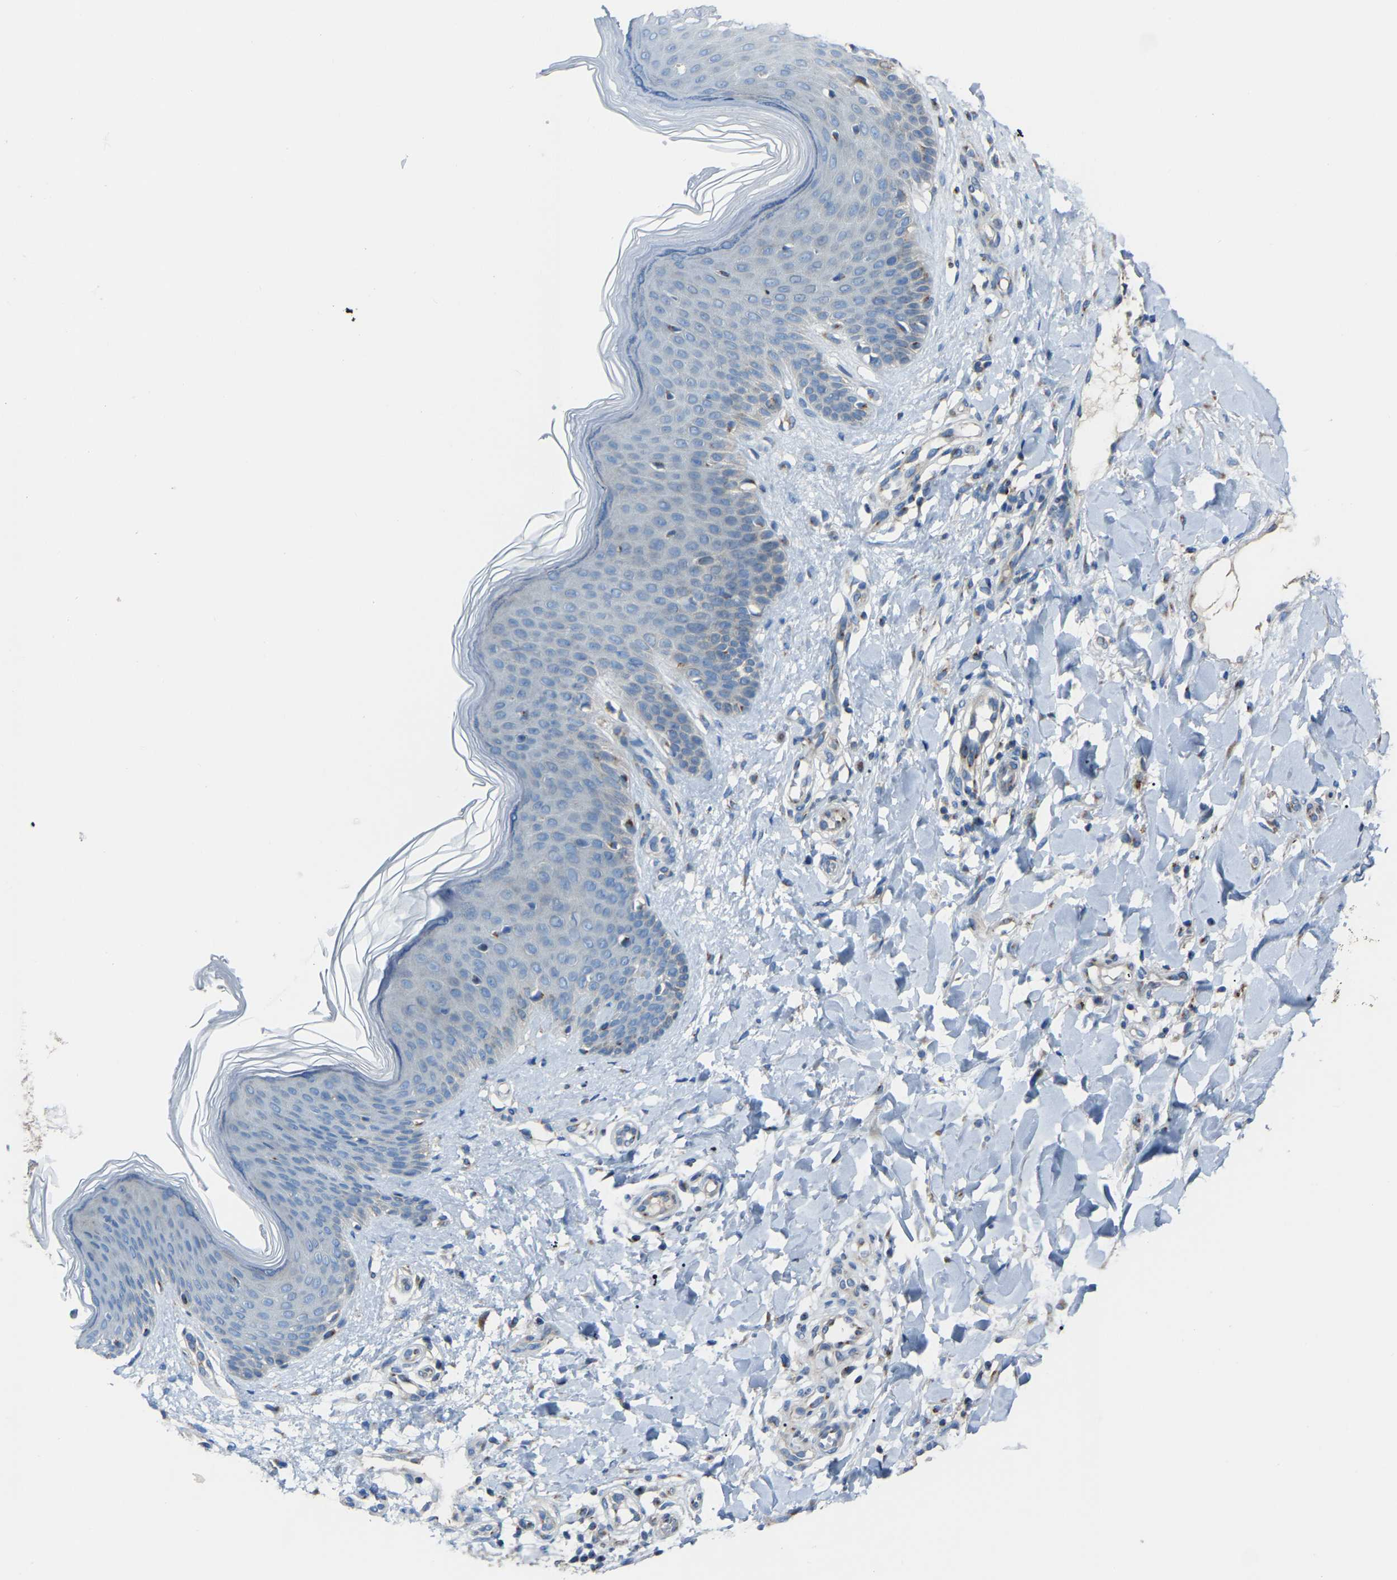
{"staining": {"intensity": "negative", "quantity": "none", "location": "none"}, "tissue": "skin", "cell_type": "Fibroblasts", "image_type": "normal", "snomed": [{"axis": "morphology", "description": "Normal tissue, NOS"}, {"axis": "topography", "description": "Skin"}], "caption": "The photomicrograph displays no significant expression in fibroblasts of skin.", "gene": "CANT1", "patient": {"sex": "male", "age": 41}}